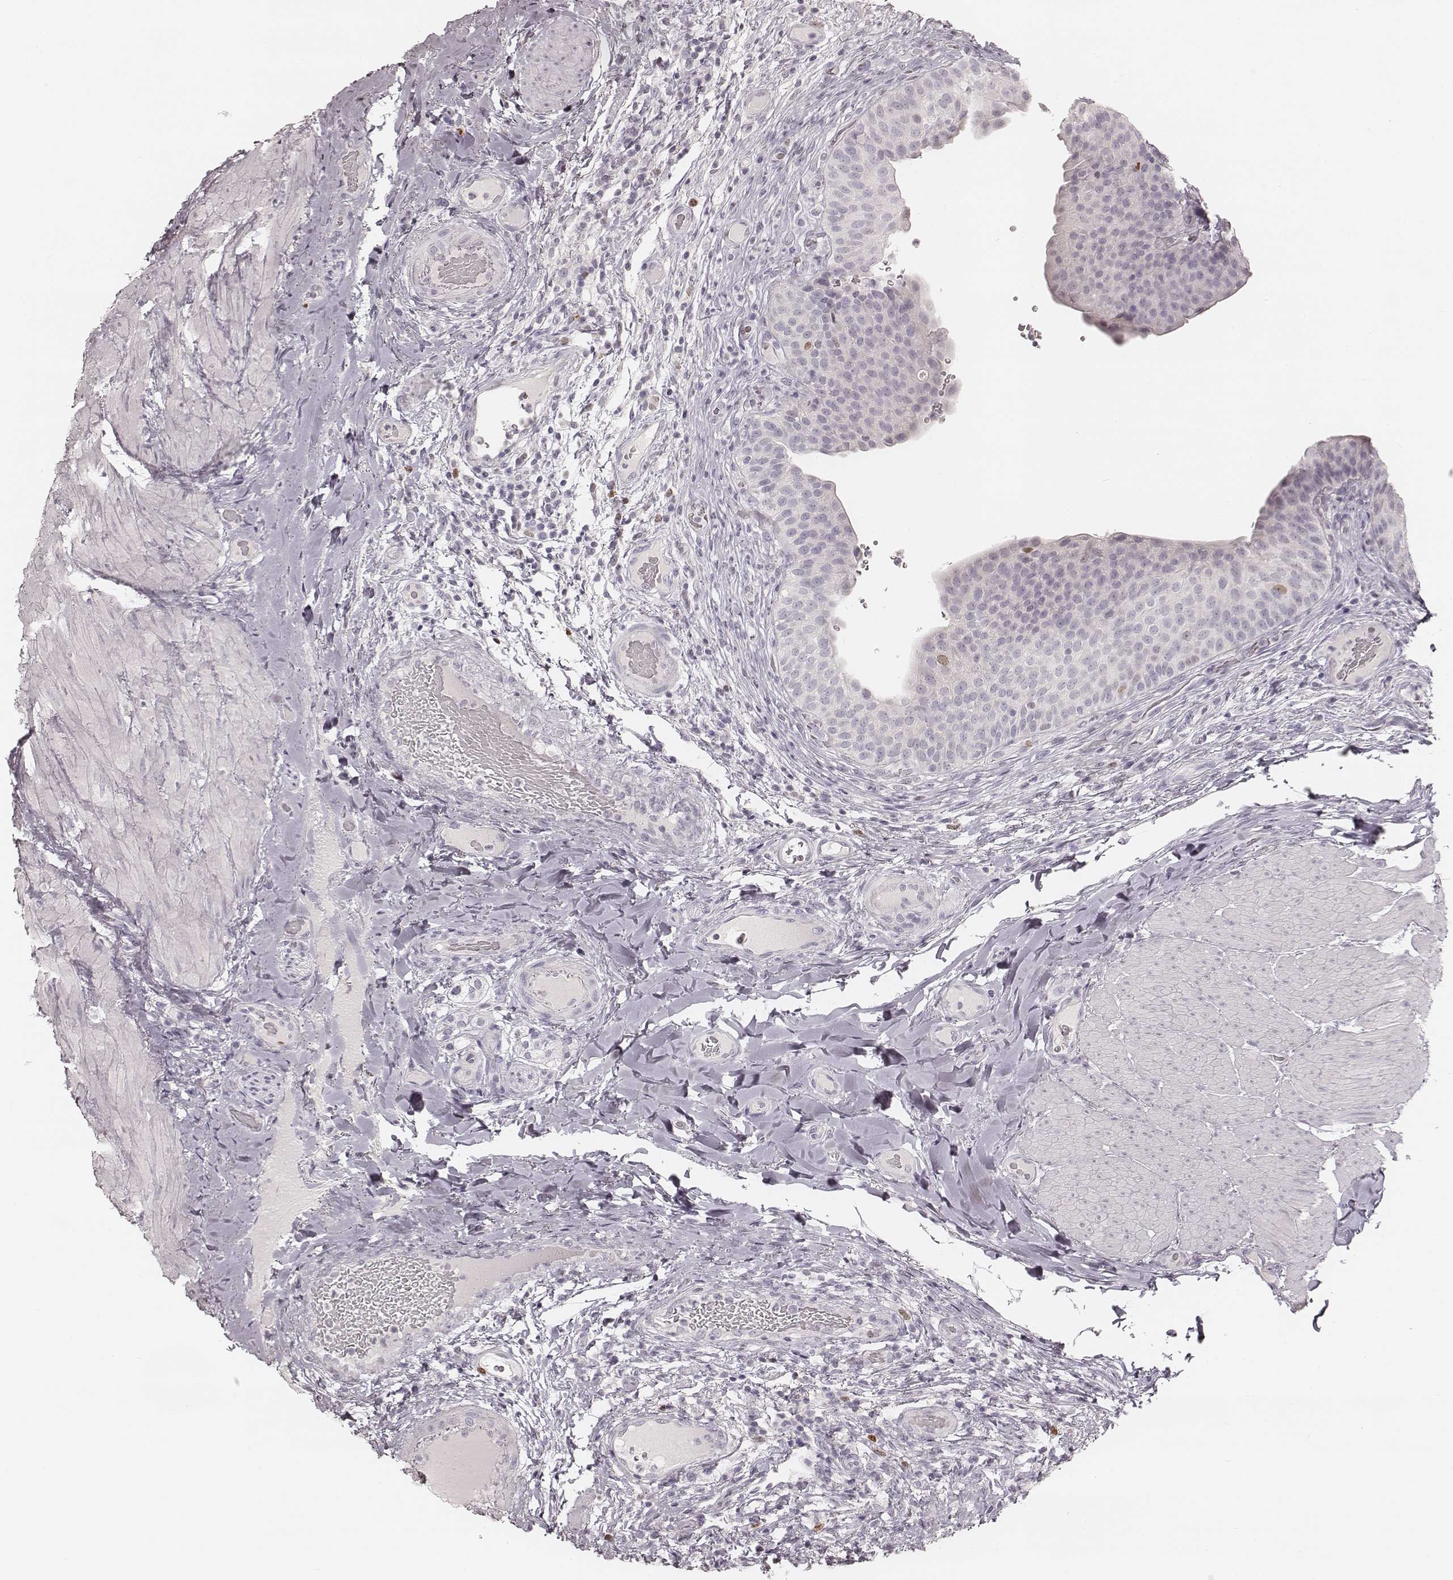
{"staining": {"intensity": "negative", "quantity": "none", "location": "none"}, "tissue": "urinary bladder", "cell_type": "Urothelial cells", "image_type": "normal", "snomed": [{"axis": "morphology", "description": "Normal tissue, NOS"}, {"axis": "topography", "description": "Urinary bladder"}], "caption": "DAB (3,3'-diaminobenzidine) immunohistochemical staining of unremarkable human urinary bladder demonstrates no significant expression in urothelial cells.", "gene": "TEX37", "patient": {"sex": "male", "age": 66}}